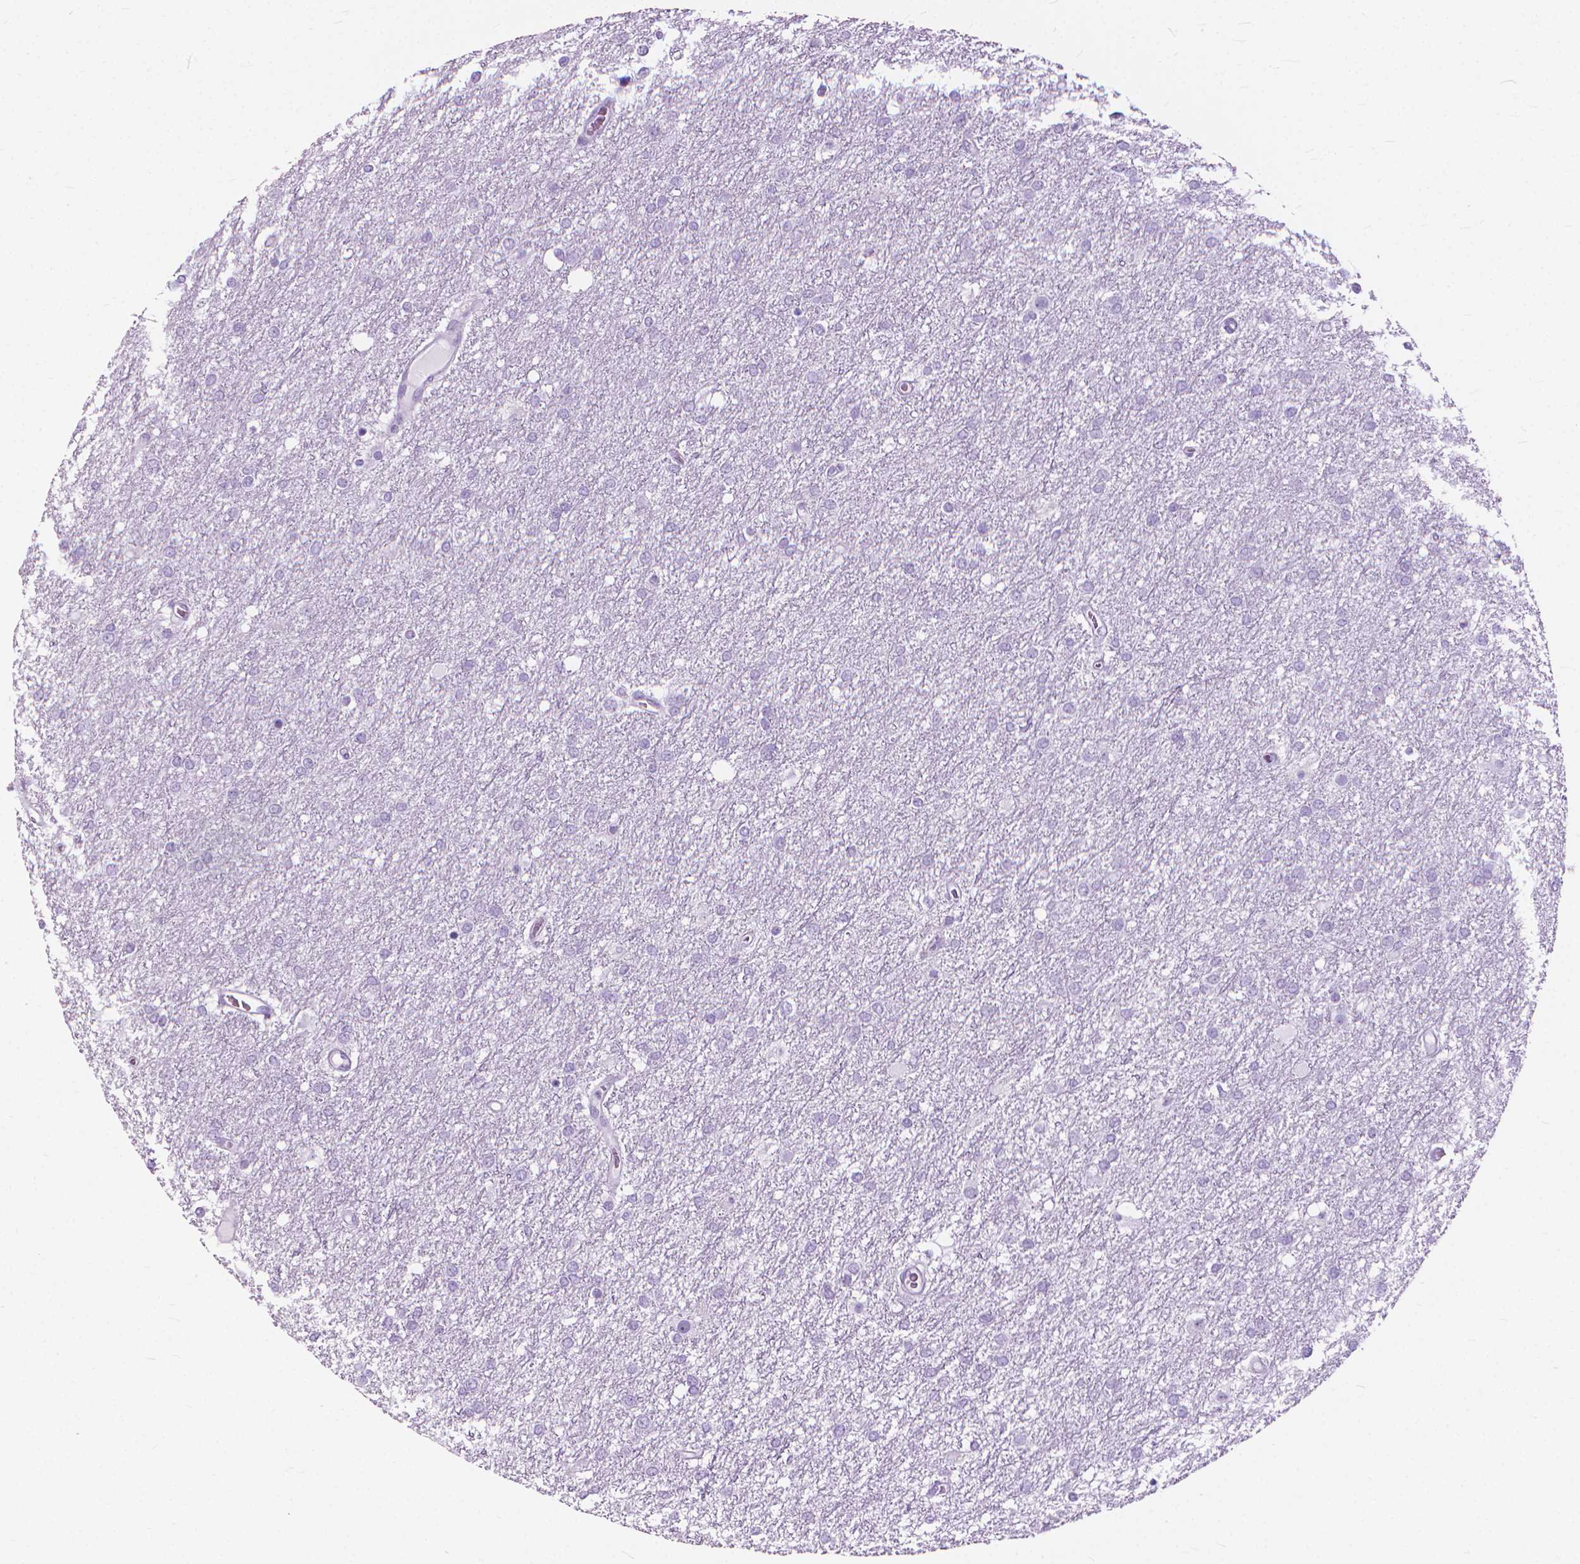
{"staining": {"intensity": "negative", "quantity": "none", "location": "none"}, "tissue": "glioma", "cell_type": "Tumor cells", "image_type": "cancer", "snomed": [{"axis": "morphology", "description": "Glioma, malignant, High grade"}, {"axis": "topography", "description": "Brain"}], "caption": "A histopathology image of glioma stained for a protein displays no brown staining in tumor cells. Nuclei are stained in blue.", "gene": "HTR2B", "patient": {"sex": "female", "age": 61}}